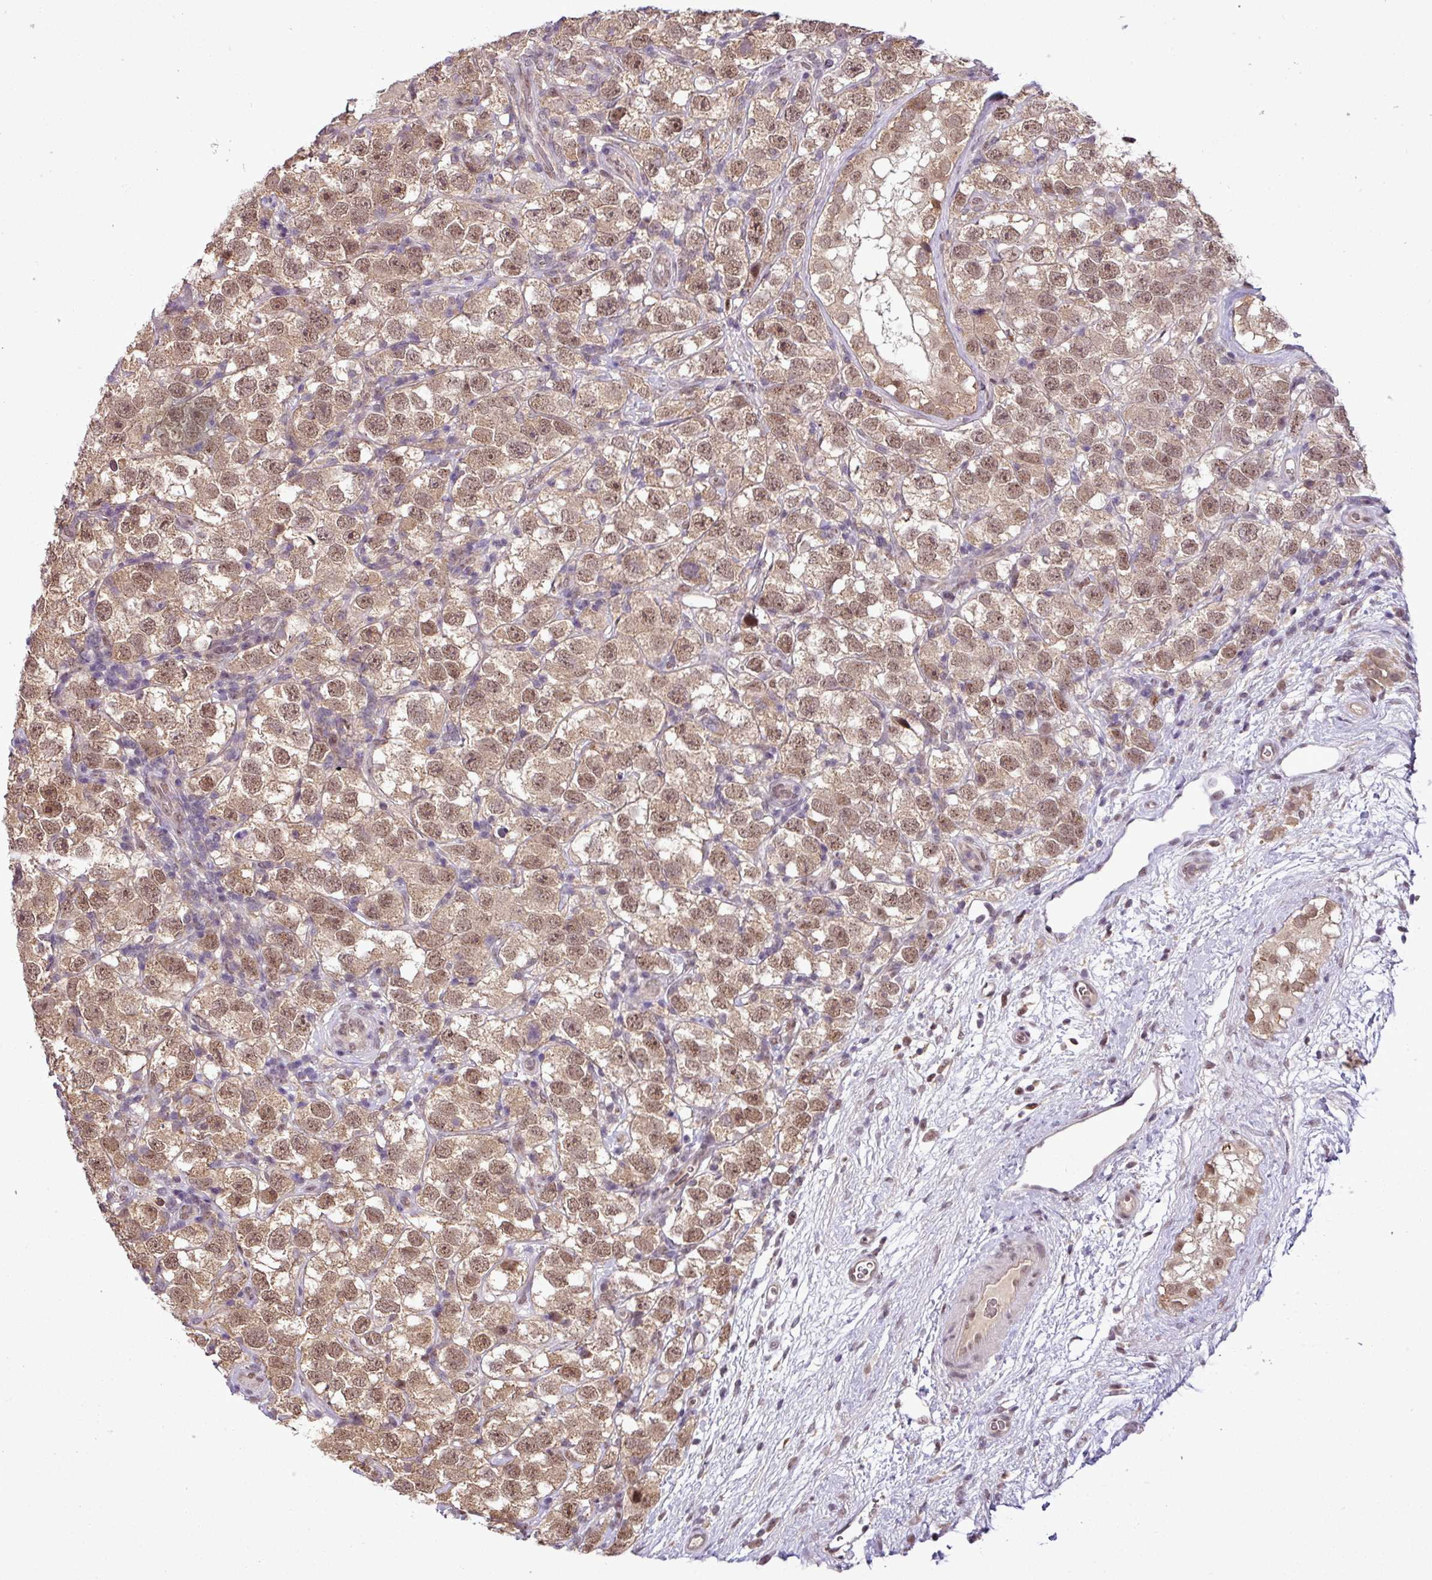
{"staining": {"intensity": "moderate", "quantity": ">75%", "location": "cytoplasmic/membranous,nuclear"}, "tissue": "testis cancer", "cell_type": "Tumor cells", "image_type": "cancer", "snomed": [{"axis": "morphology", "description": "Seminoma, NOS"}, {"axis": "topography", "description": "Testis"}], "caption": "DAB immunohistochemical staining of human testis cancer (seminoma) displays moderate cytoplasmic/membranous and nuclear protein positivity in approximately >75% of tumor cells.", "gene": "MFHAS1", "patient": {"sex": "male", "age": 26}}